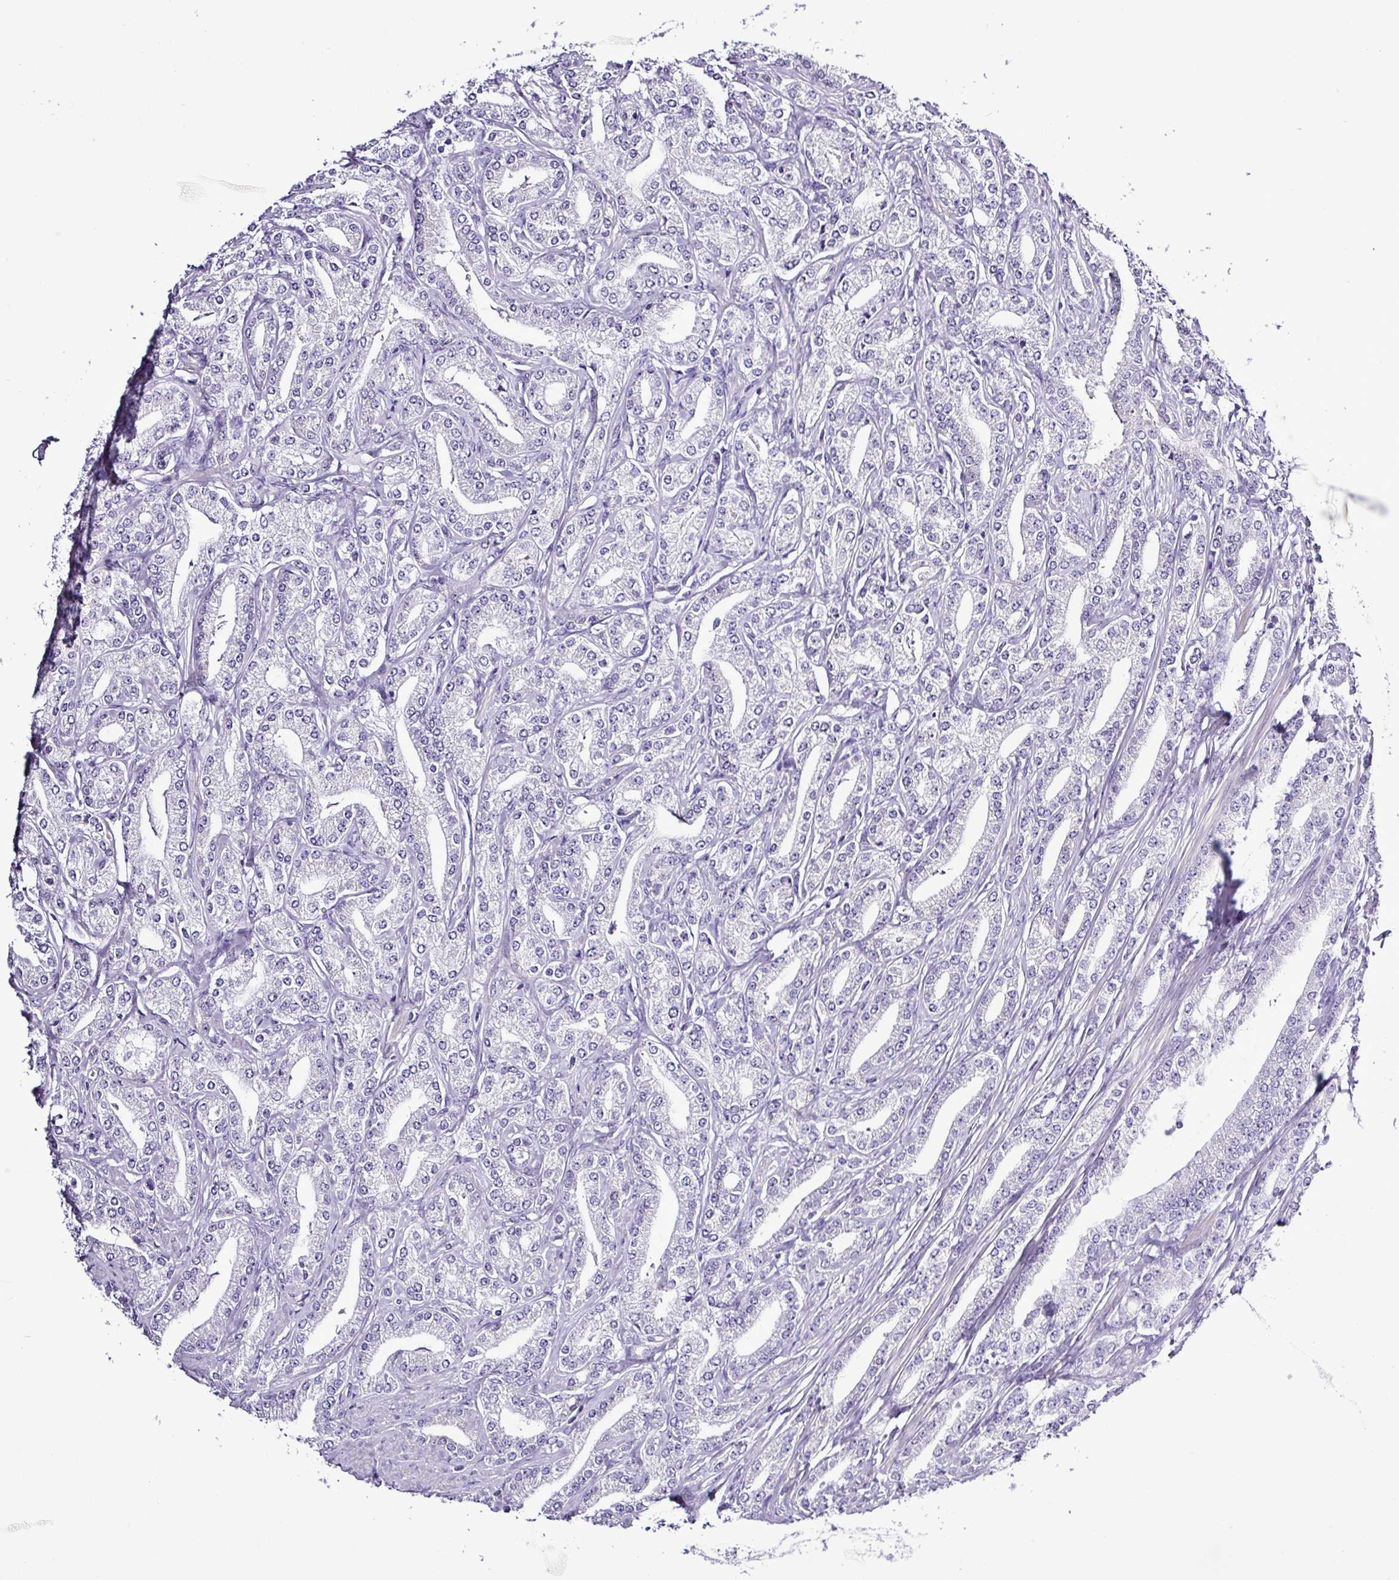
{"staining": {"intensity": "negative", "quantity": "none", "location": "none"}, "tissue": "prostate cancer", "cell_type": "Tumor cells", "image_type": "cancer", "snomed": [{"axis": "morphology", "description": "Adenocarcinoma, High grade"}, {"axis": "topography", "description": "Prostate"}], "caption": "High-grade adenocarcinoma (prostate) was stained to show a protein in brown. There is no significant positivity in tumor cells.", "gene": "ALDH3A1", "patient": {"sex": "male", "age": 66}}